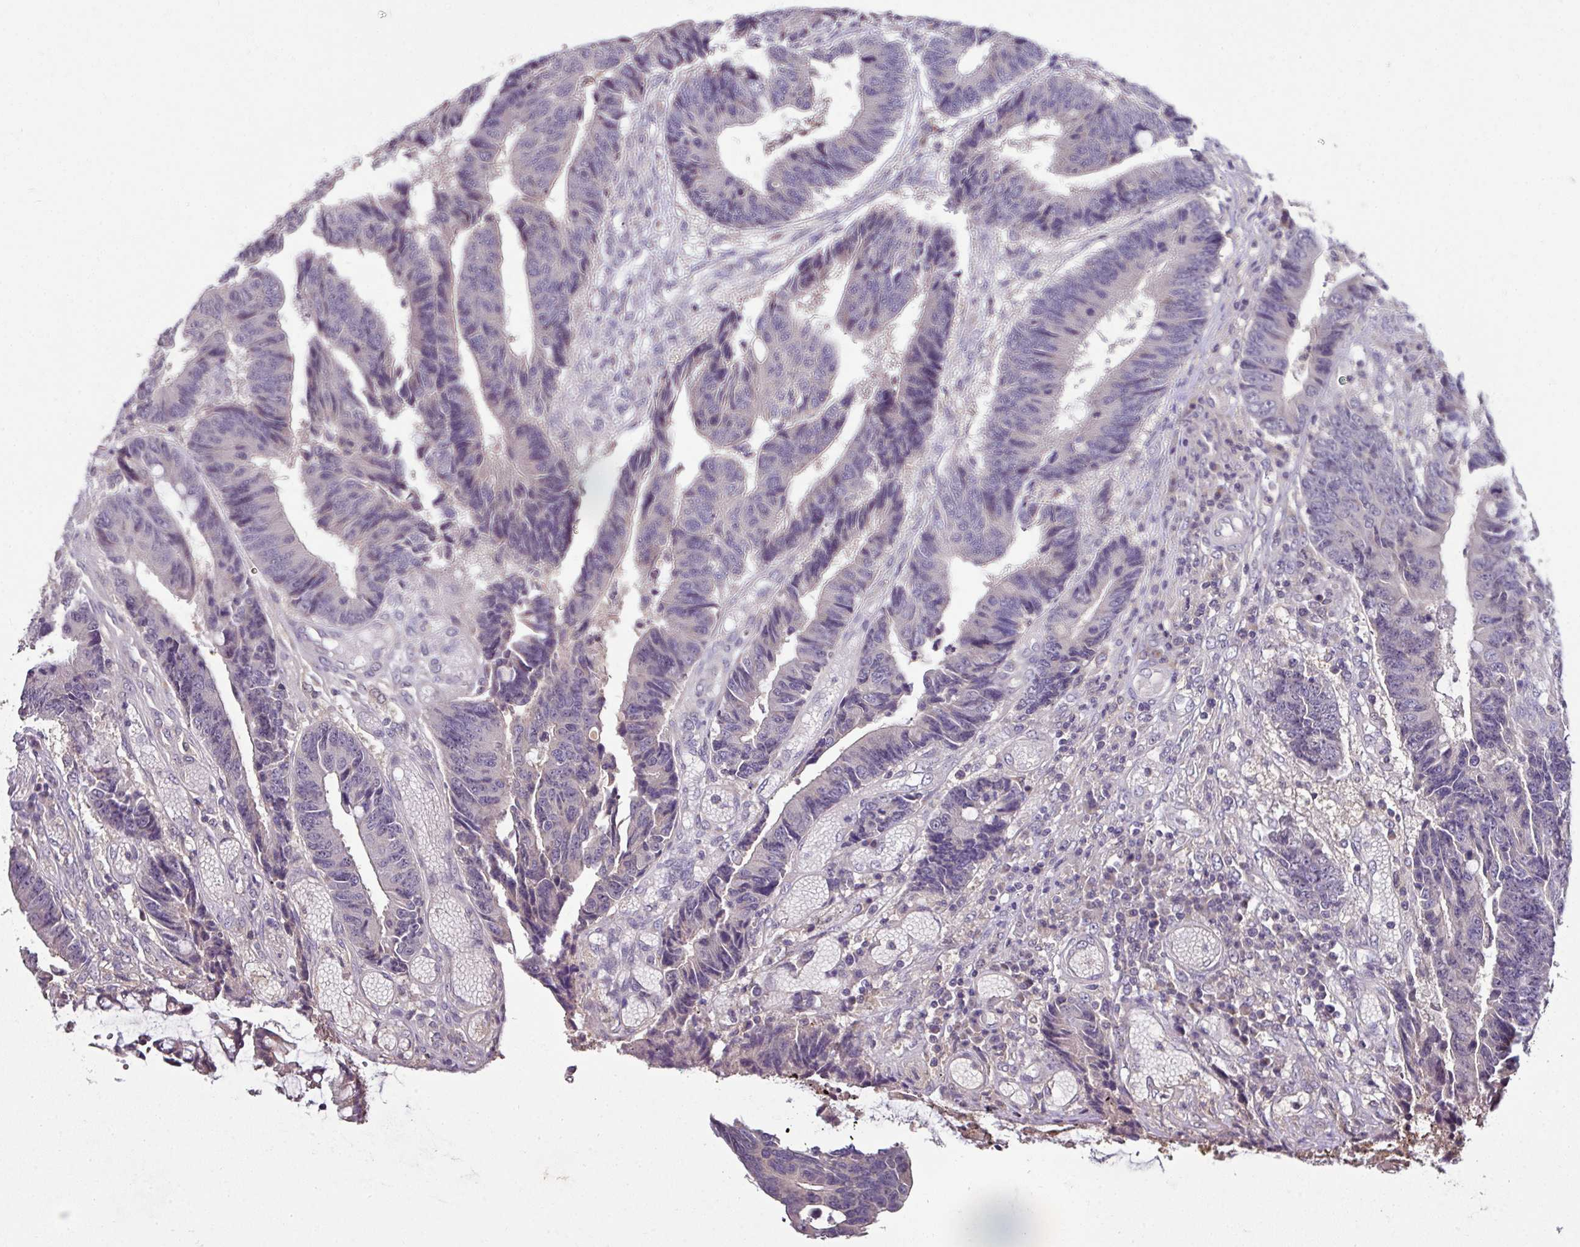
{"staining": {"intensity": "negative", "quantity": "none", "location": "none"}, "tissue": "colorectal cancer", "cell_type": "Tumor cells", "image_type": "cancer", "snomed": [{"axis": "morphology", "description": "Adenocarcinoma, NOS"}, {"axis": "topography", "description": "Rectum"}], "caption": "There is no significant staining in tumor cells of colorectal cancer.", "gene": "AEBP2", "patient": {"sex": "male", "age": 84}}